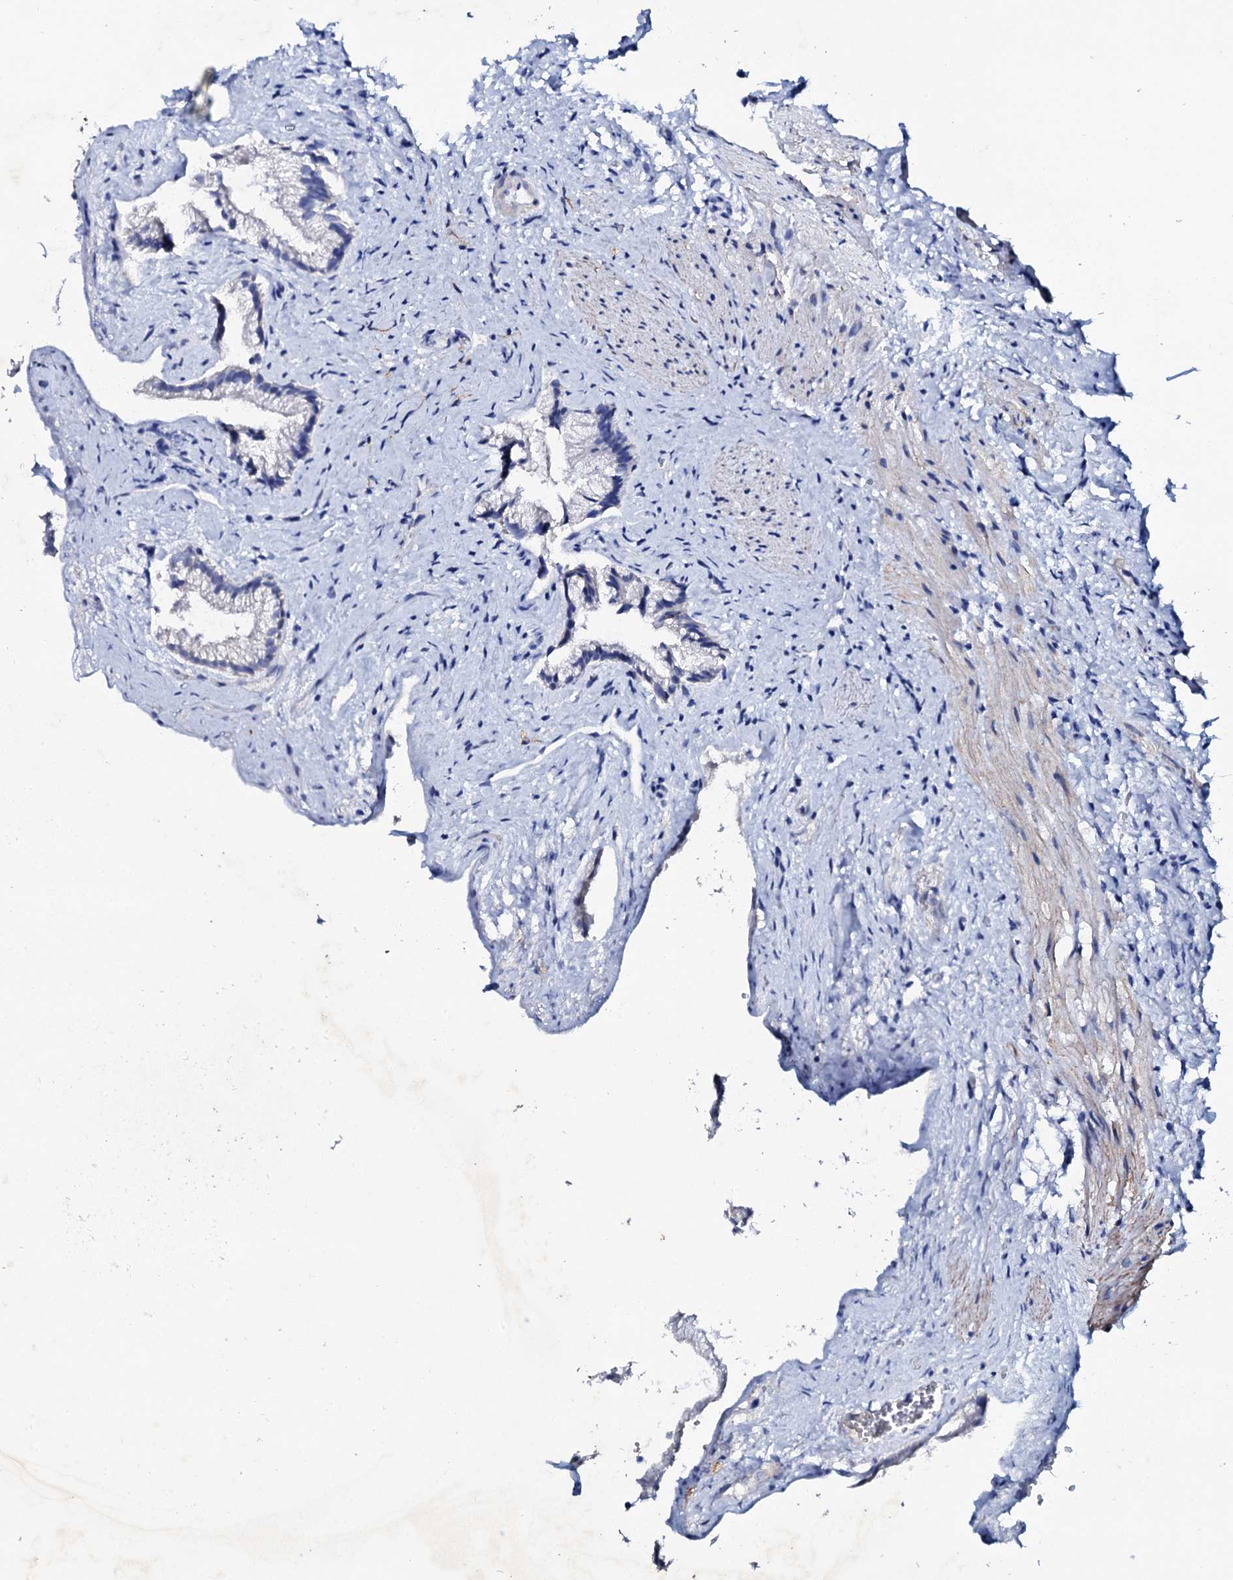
{"staining": {"intensity": "negative", "quantity": "none", "location": "none"}, "tissue": "gallbladder", "cell_type": "Glandular cells", "image_type": "normal", "snomed": [{"axis": "morphology", "description": "Normal tissue, NOS"}, {"axis": "morphology", "description": "Inflammation, NOS"}, {"axis": "topography", "description": "Gallbladder"}], "caption": "Immunohistochemistry micrograph of unremarkable human gallbladder stained for a protein (brown), which exhibits no positivity in glandular cells.", "gene": "GLB1L3", "patient": {"sex": "male", "age": 51}}